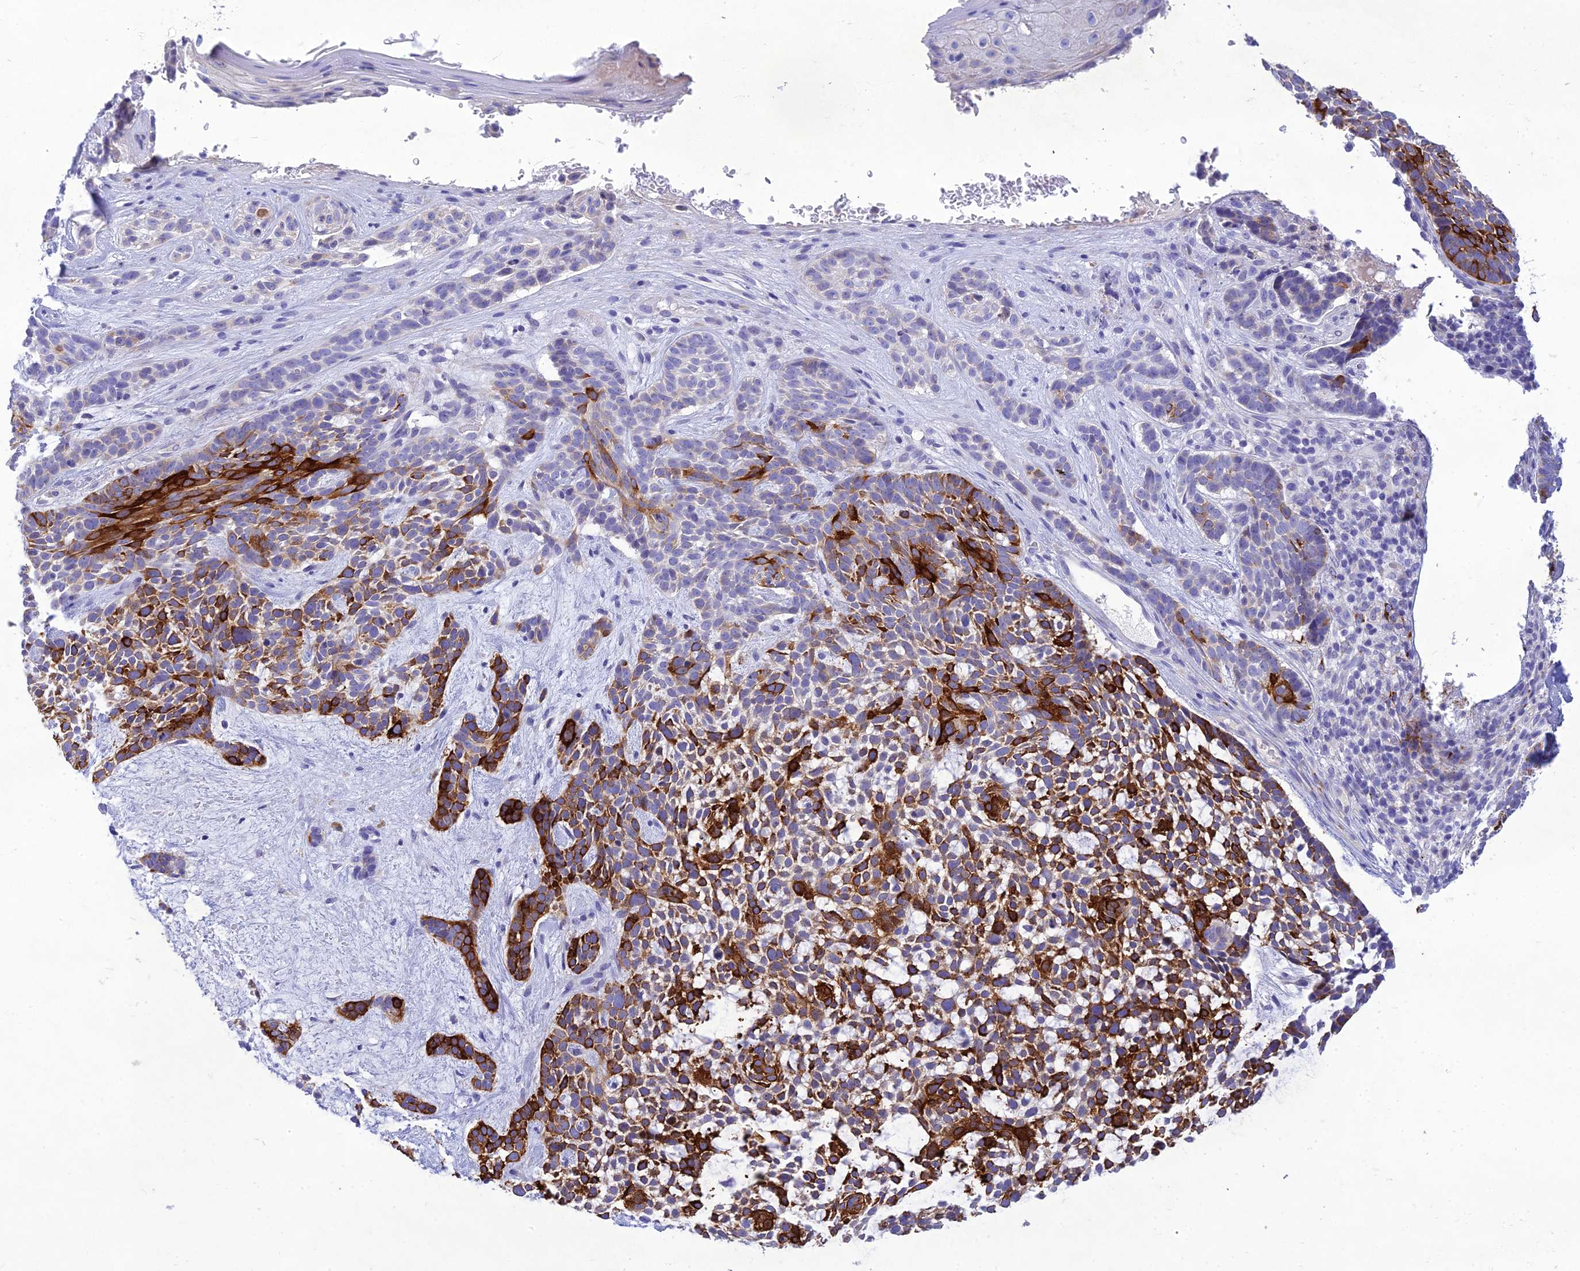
{"staining": {"intensity": "strong", "quantity": "25%-75%", "location": "cytoplasmic/membranous"}, "tissue": "skin cancer", "cell_type": "Tumor cells", "image_type": "cancer", "snomed": [{"axis": "morphology", "description": "Basal cell carcinoma"}, {"axis": "topography", "description": "Skin"}], "caption": "Human skin cancer (basal cell carcinoma) stained with a protein marker reveals strong staining in tumor cells.", "gene": "SLC13A5", "patient": {"sex": "male", "age": 71}}